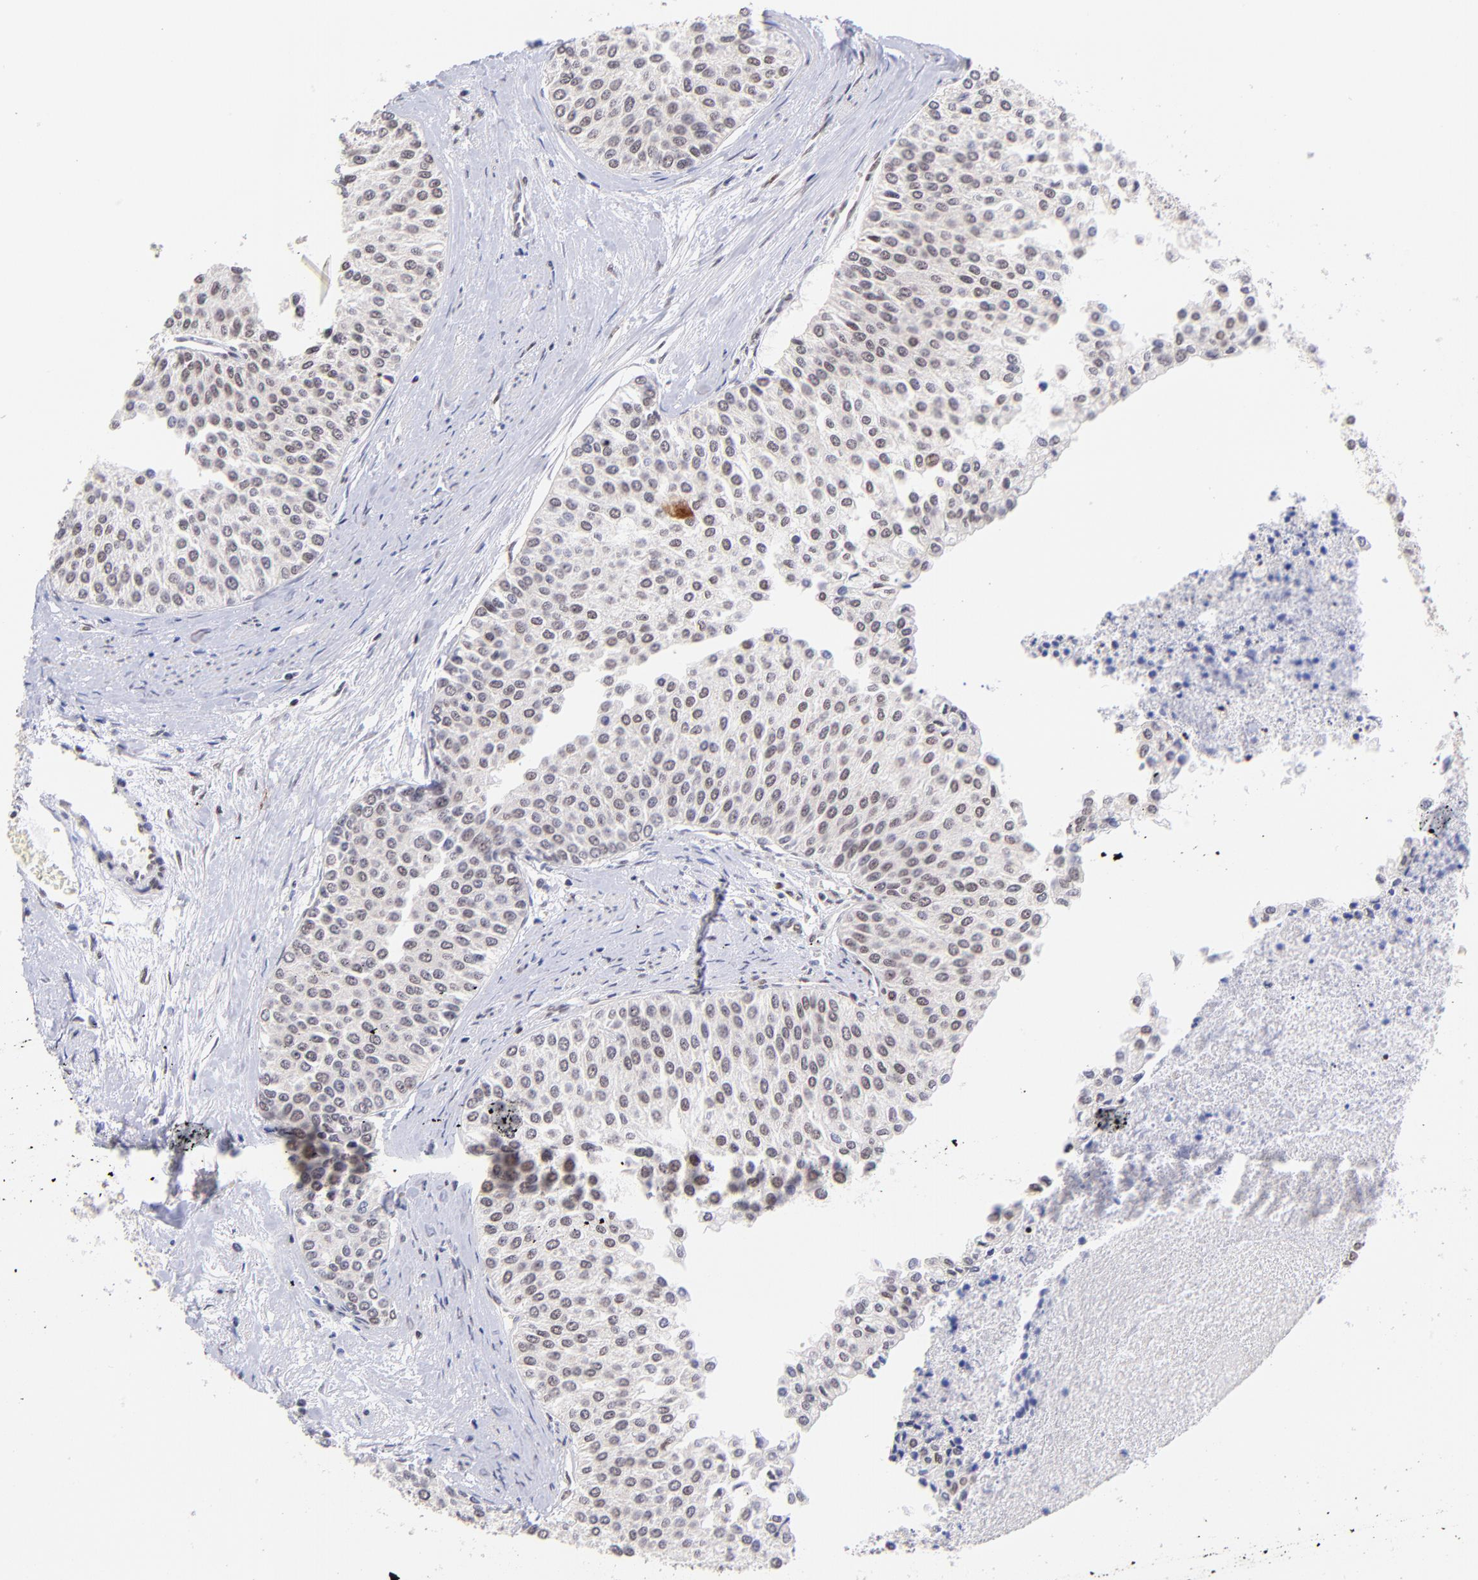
{"staining": {"intensity": "weak", "quantity": ">75%", "location": "nuclear"}, "tissue": "urothelial cancer", "cell_type": "Tumor cells", "image_type": "cancer", "snomed": [{"axis": "morphology", "description": "Urothelial carcinoma, Low grade"}, {"axis": "topography", "description": "Urinary bladder"}], "caption": "Weak nuclear protein staining is seen in about >75% of tumor cells in urothelial cancer. Nuclei are stained in blue.", "gene": "MIDEAS", "patient": {"sex": "female", "age": 73}}